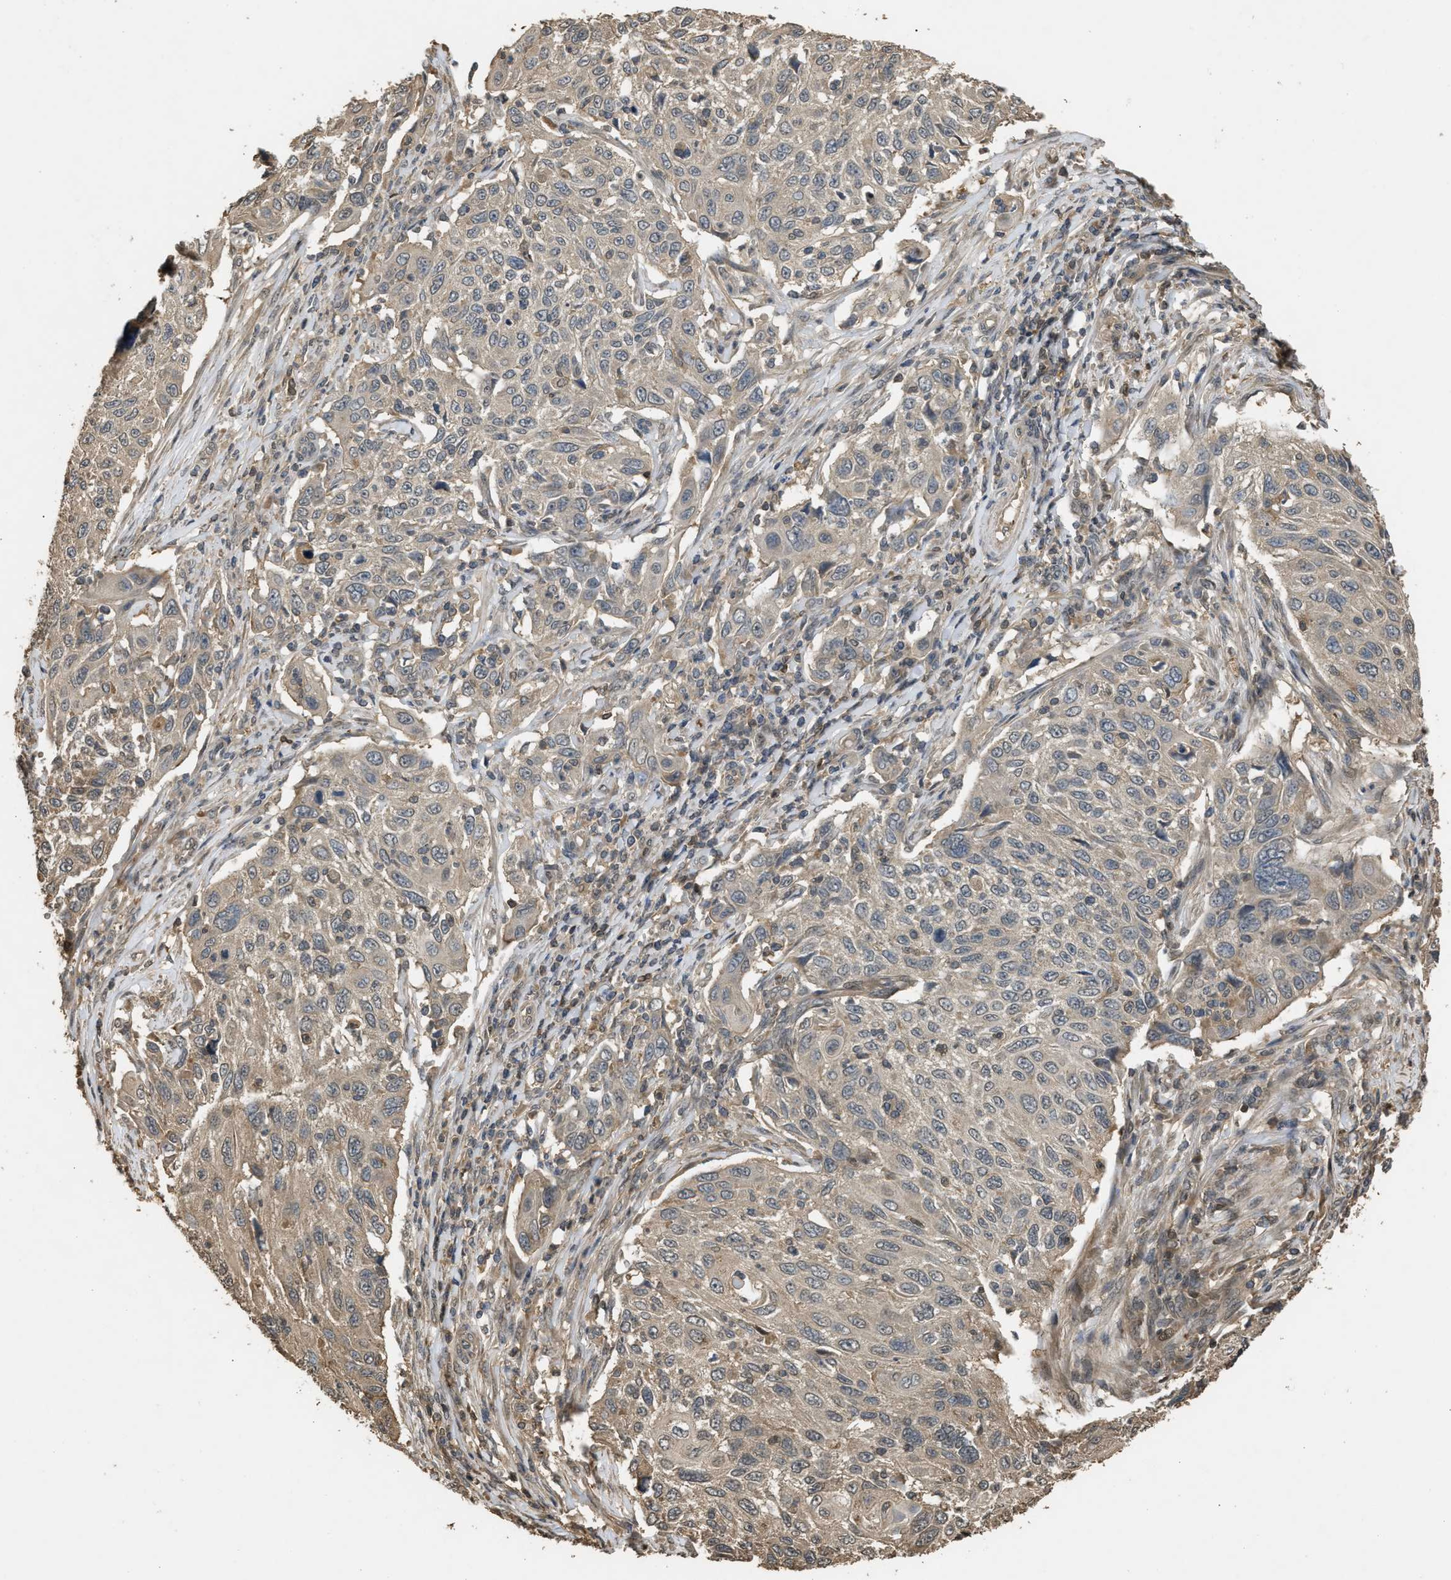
{"staining": {"intensity": "weak", "quantity": "<25%", "location": "cytoplasmic/membranous"}, "tissue": "cervical cancer", "cell_type": "Tumor cells", "image_type": "cancer", "snomed": [{"axis": "morphology", "description": "Squamous cell carcinoma, NOS"}, {"axis": "topography", "description": "Cervix"}], "caption": "The immunohistochemistry (IHC) image has no significant expression in tumor cells of cervical cancer (squamous cell carcinoma) tissue.", "gene": "ARHGDIA", "patient": {"sex": "female", "age": 70}}